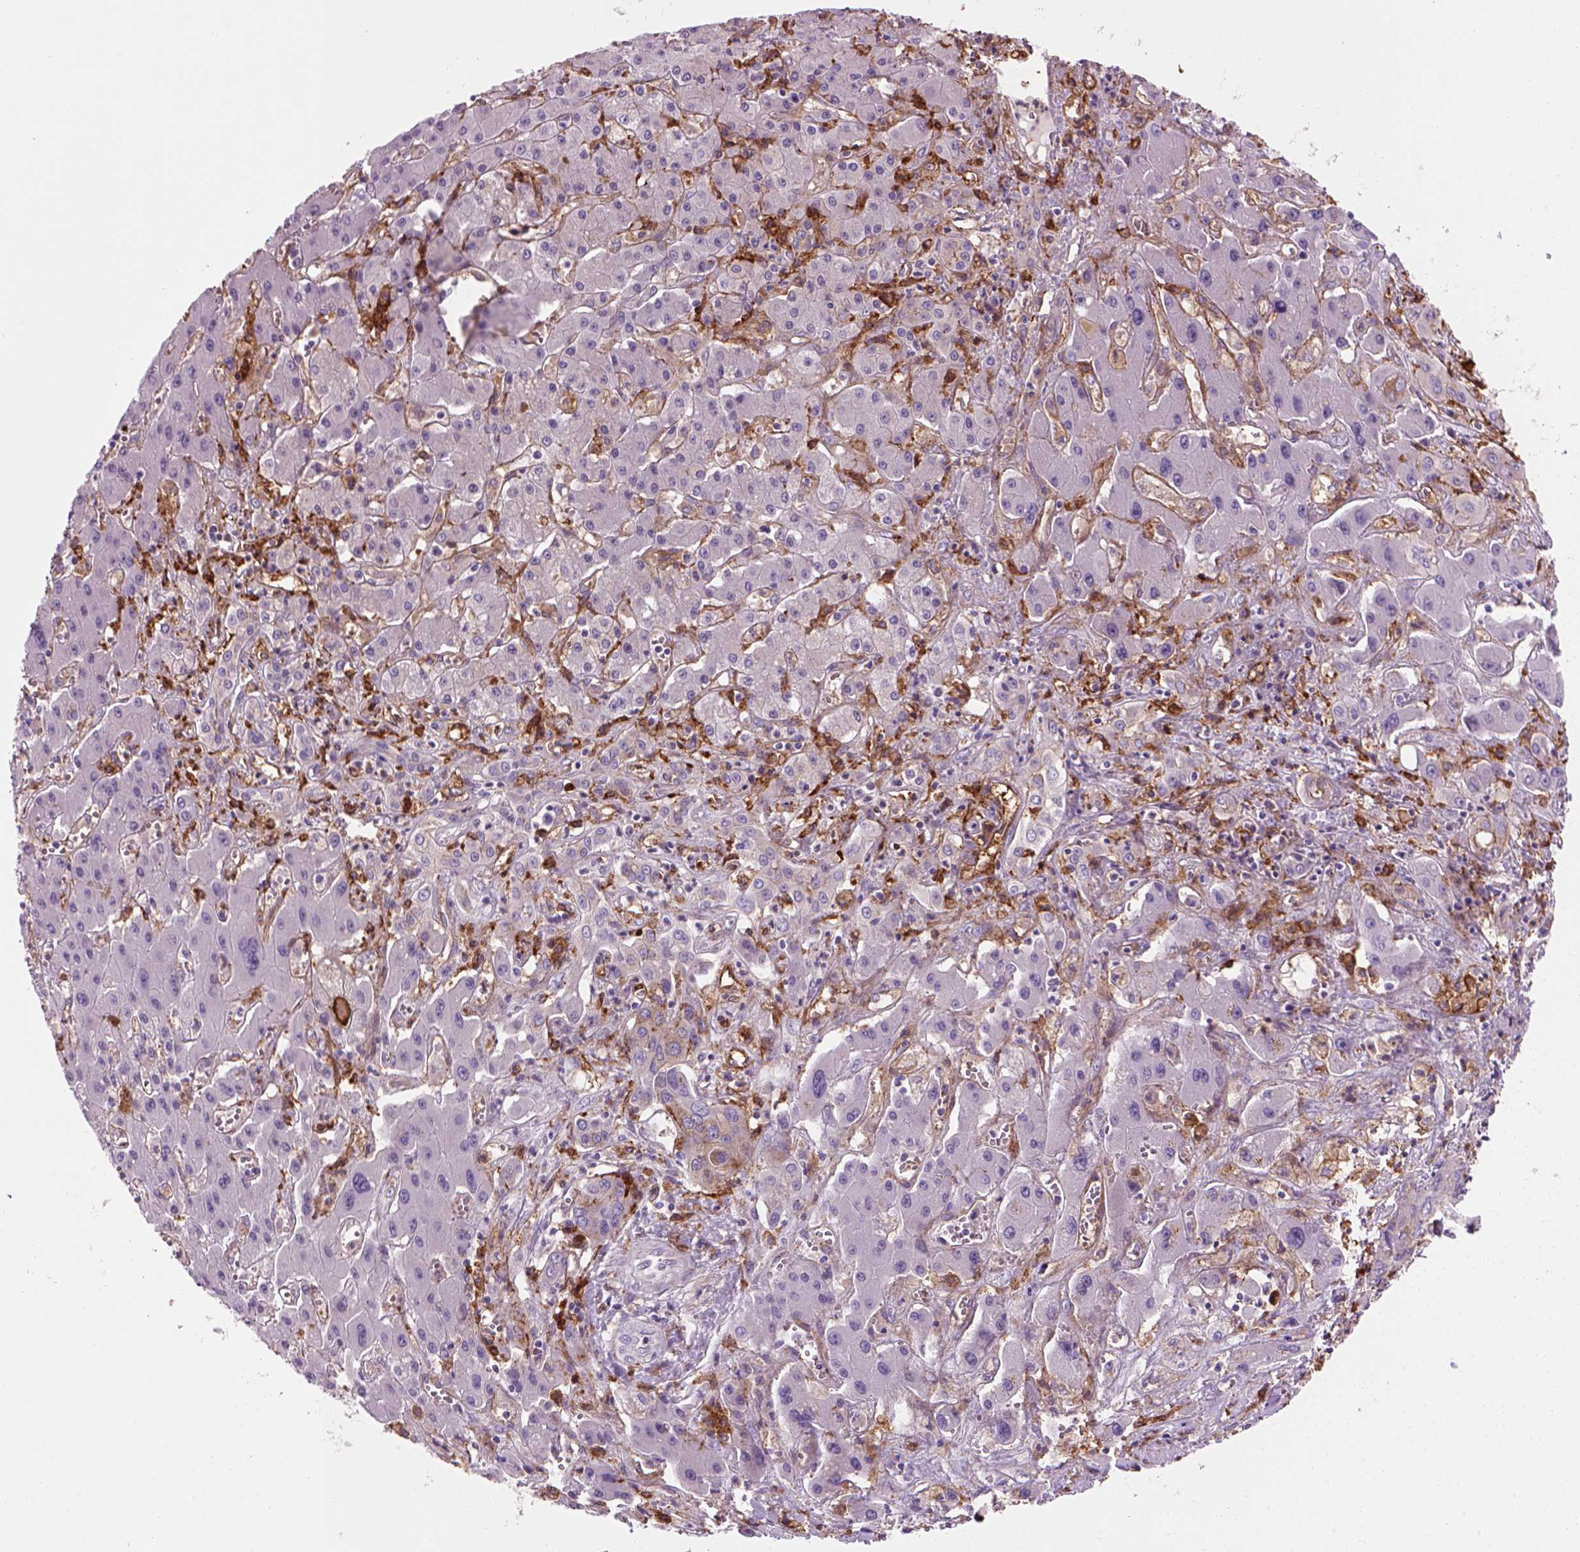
{"staining": {"intensity": "negative", "quantity": "none", "location": "none"}, "tissue": "liver cancer", "cell_type": "Tumor cells", "image_type": "cancer", "snomed": [{"axis": "morphology", "description": "Cholangiocarcinoma"}, {"axis": "topography", "description": "Liver"}], "caption": "A histopathology image of liver cholangiocarcinoma stained for a protein shows no brown staining in tumor cells. (Brightfield microscopy of DAB (3,3'-diaminobenzidine) IHC at high magnification).", "gene": "MARCKS", "patient": {"sex": "male", "age": 67}}